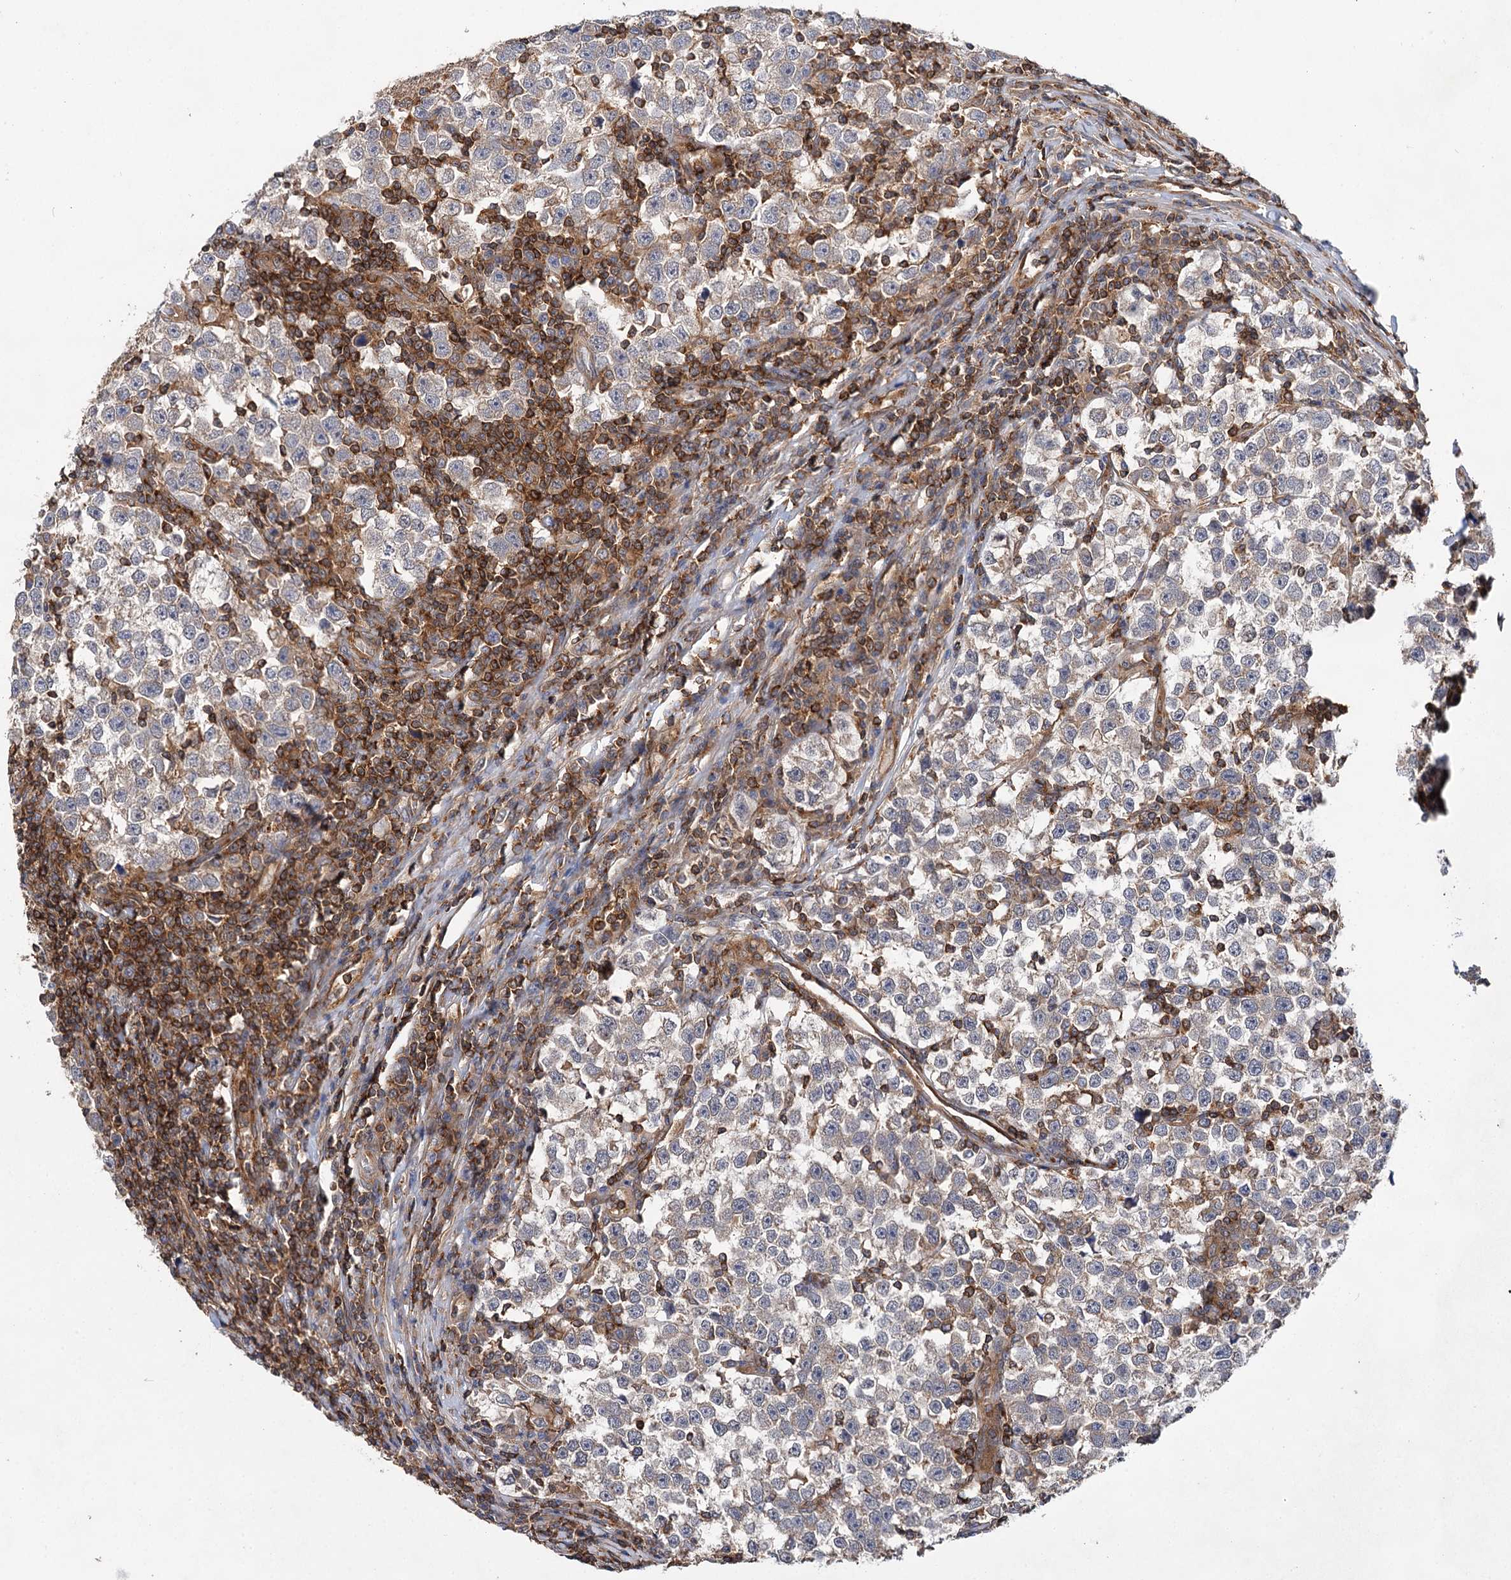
{"staining": {"intensity": "weak", "quantity": "<25%", "location": "cytoplasmic/membranous"}, "tissue": "testis cancer", "cell_type": "Tumor cells", "image_type": "cancer", "snomed": [{"axis": "morphology", "description": "Normal tissue, NOS"}, {"axis": "morphology", "description": "Seminoma, NOS"}, {"axis": "topography", "description": "Testis"}], "caption": "A photomicrograph of human testis cancer (seminoma) is negative for staining in tumor cells.", "gene": "PACS1", "patient": {"sex": "male", "age": 43}}